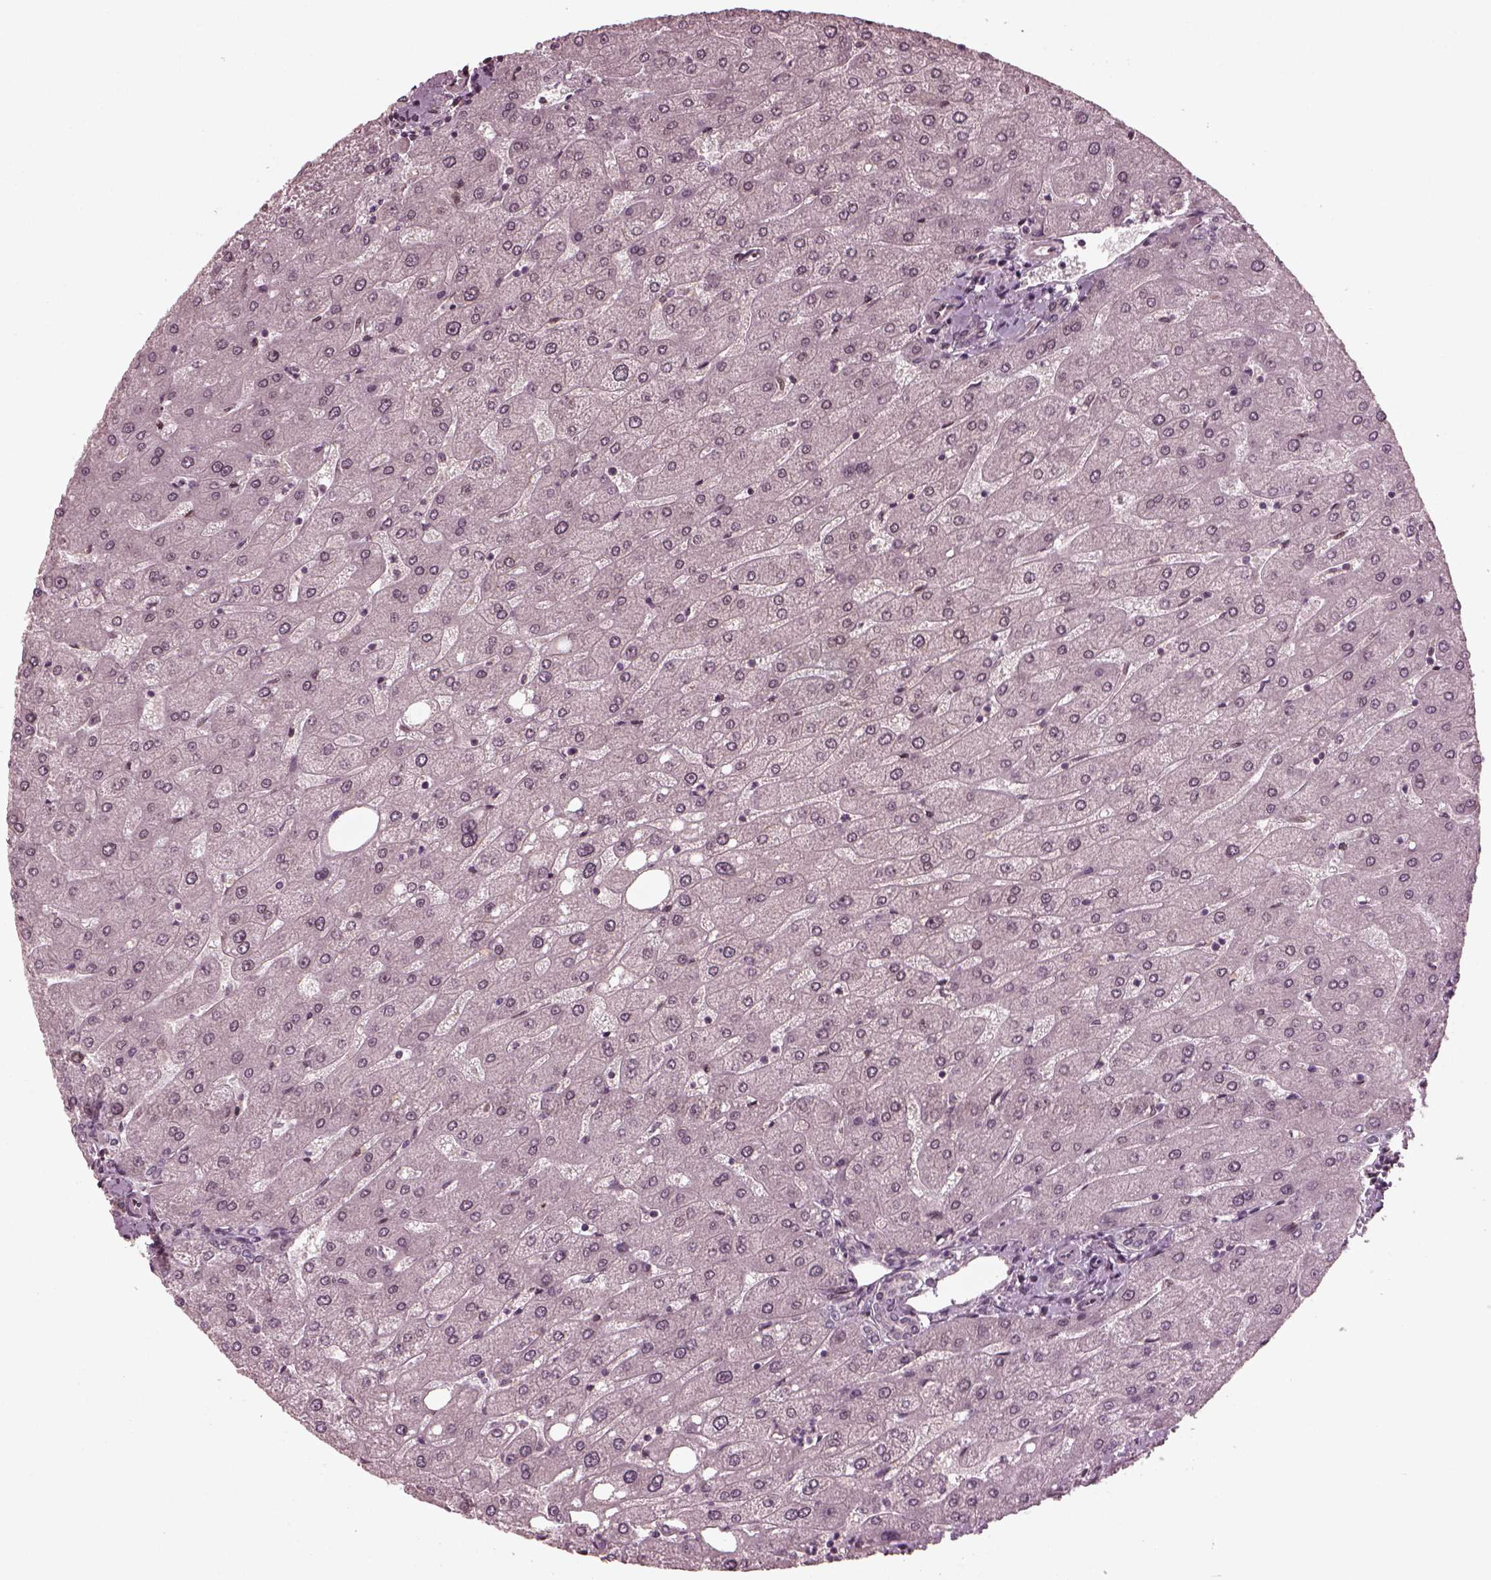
{"staining": {"intensity": "negative", "quantity": "none", "location": "none"}, "tissue": "liver", "cell_type": "Cholangiocytes", "image_type": "normal", "snomed": [{"axis": "morphology", "description": "Normal tissue, NOS"}, {"axis": "topography", "description": "Liver"}], "caption": "Immunohistochemistry (IHC) photomicrograph of benign liver stained for a protein (brown), which reveals no expression in cholangiocytes.", "gene": "TRIB3", "patient": {"sex": "male", "age": 67}}